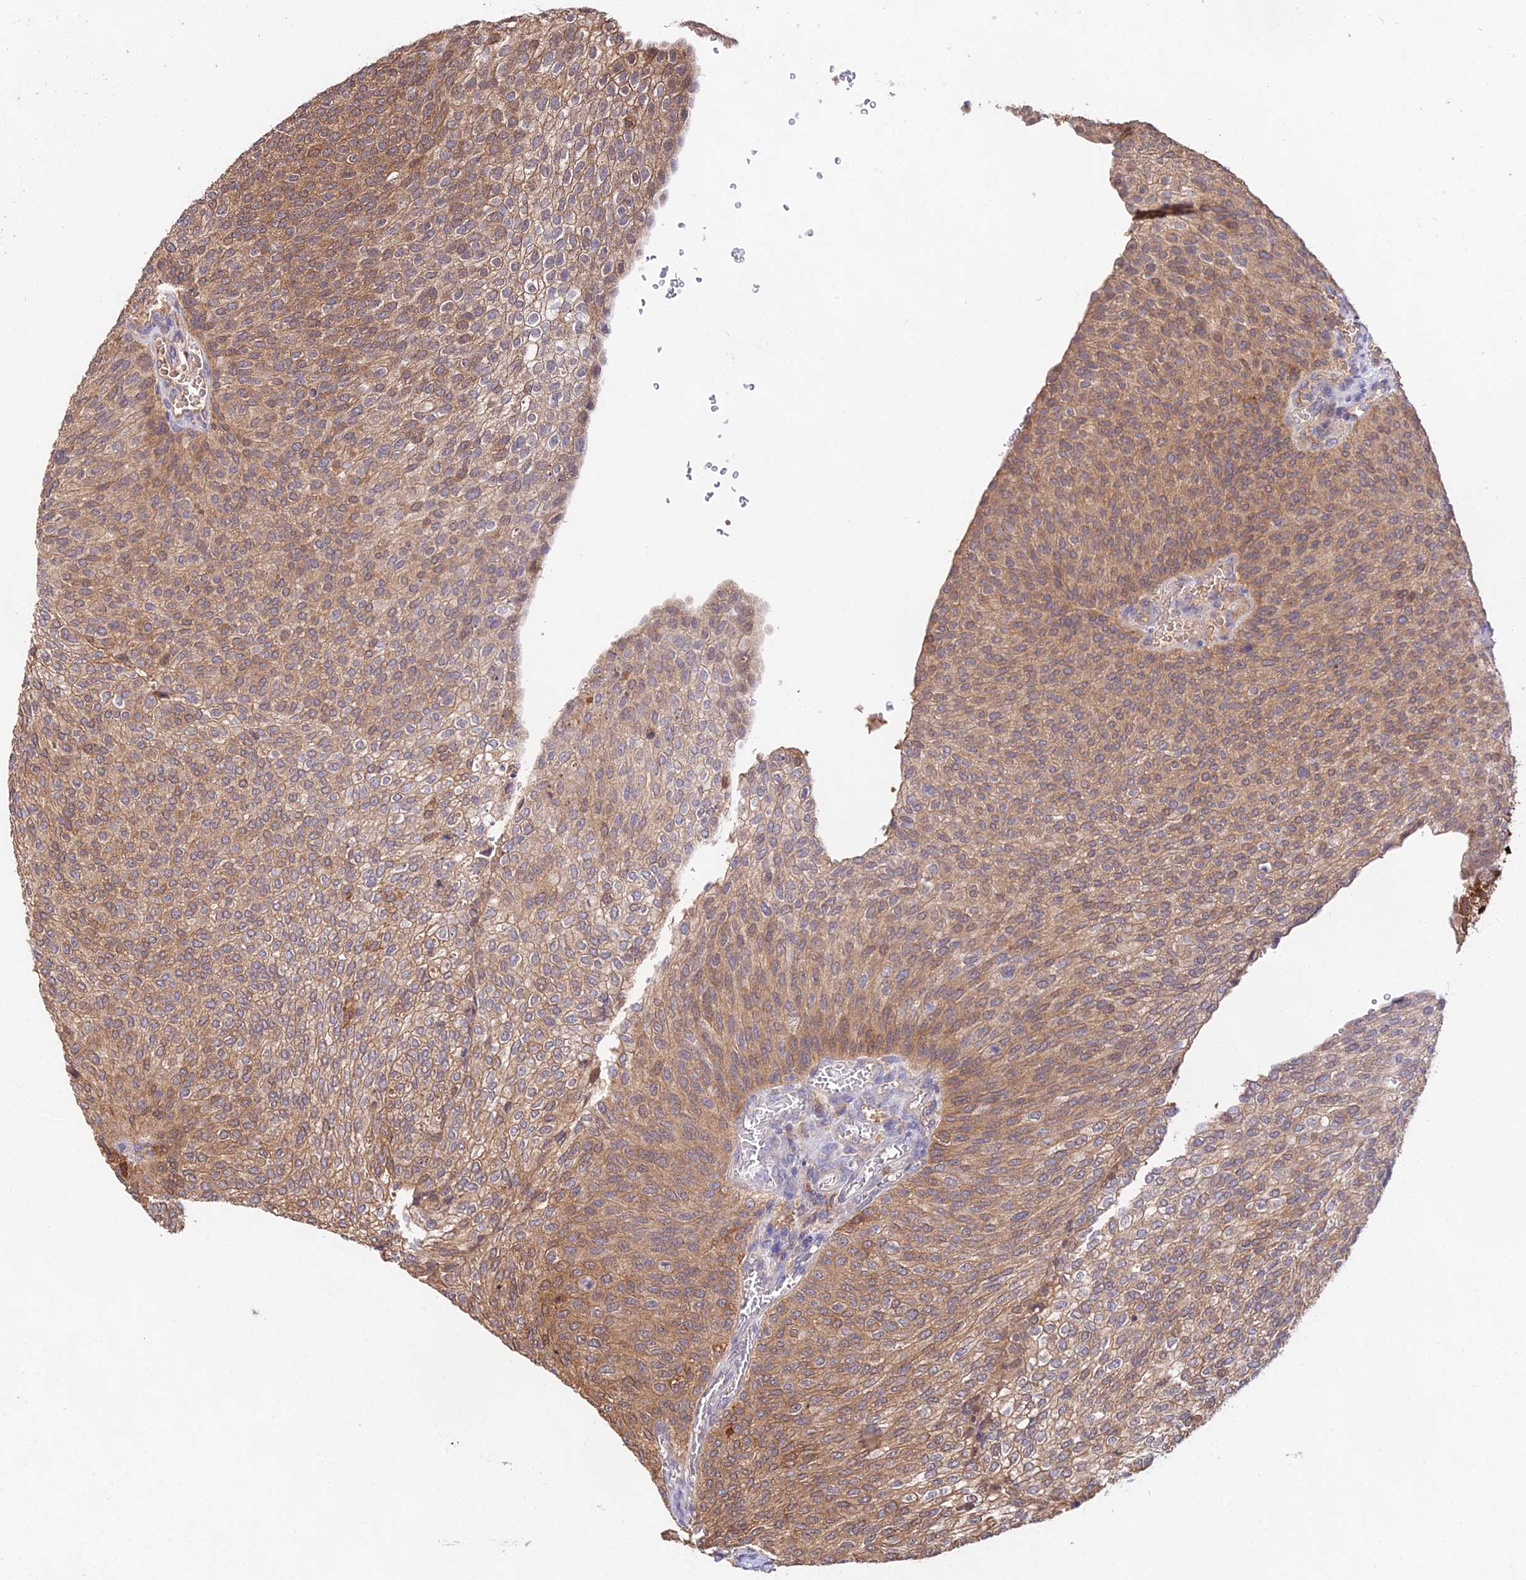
{"staining": {"intensity": "moderate", "quantity": ">75%", "location": "cytoplasmic/membranous"}, "tissue": "urothelial cancer", "cell_type": "Tumor cells", "image_type": "cancer", "snomed": [{"axis": "morphology", "description": "Urothelial carcinoma, High grade"}, {"axis": "topography", "description": "Urinary bladder"}], "caption": "This histopathology image exhibits immunohistochemistry (IHC) staining of human urothelial cancer, with medium moderate cytoplasmic/membranous expression in approximately >75% of tumor cells.", "gene": "FBP1", "patient": {"sex": "female", "age": 79}}